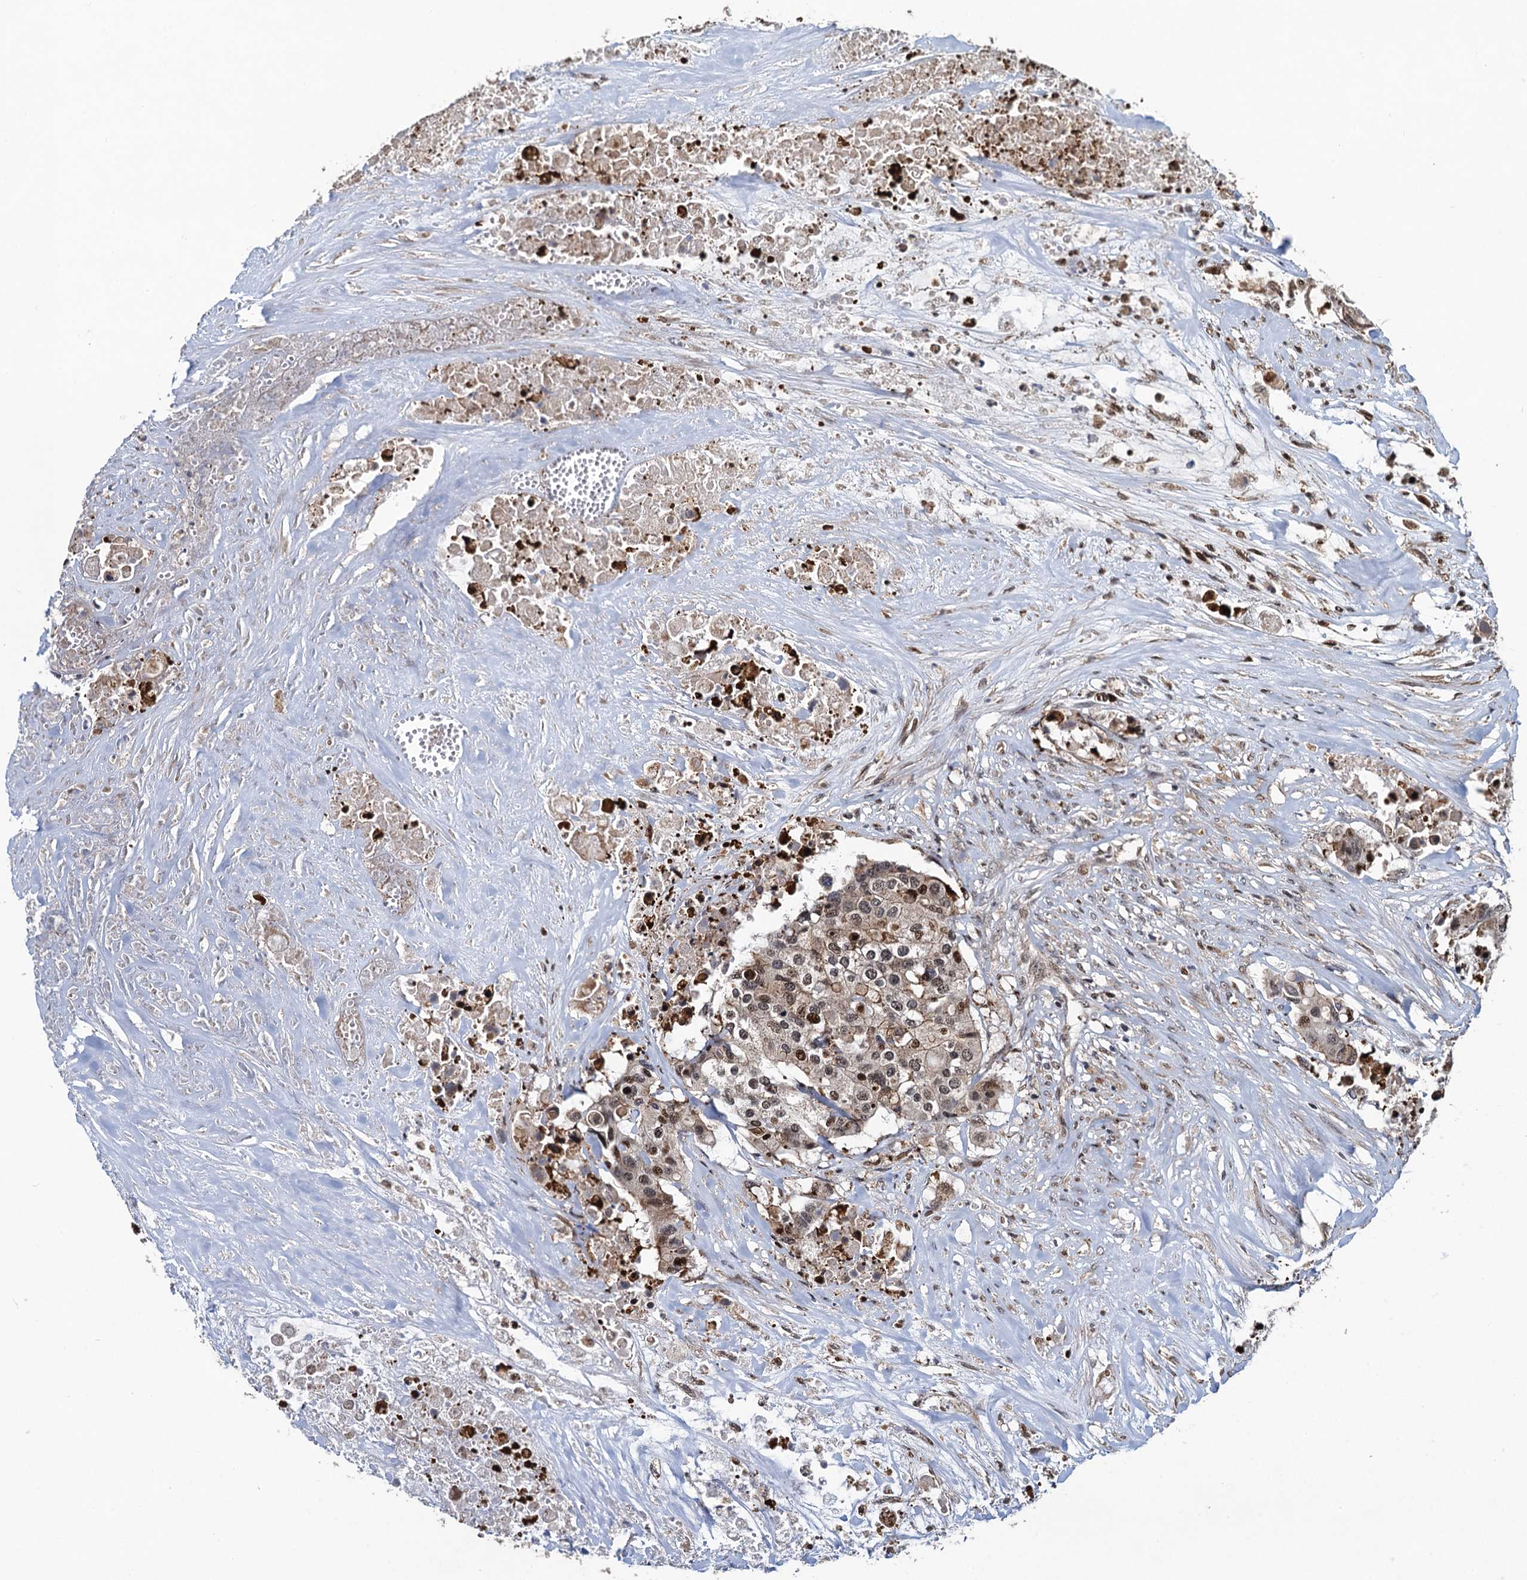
{"staining": {"intensity": "moderate", "quantity": "25%-75%", "location": "nuclear"}, "tissue": "colorectal cancer", "cell_type": "Tumor cells", "image_type": "cancer", "snomed": [{"axis": "morphology", "description": "Adenocarcinoma, NOS"}, {"axis": "topography", "description": "Colon"}], "caption": "Protein analysis of colorectal cancer (adenocarcinoma) tissue demonstrates moderate nuclear positivity in about 25%-75% of tumor cells.", "gene": "ATOSA", "patient": {"sex": "male", "age": 77}}